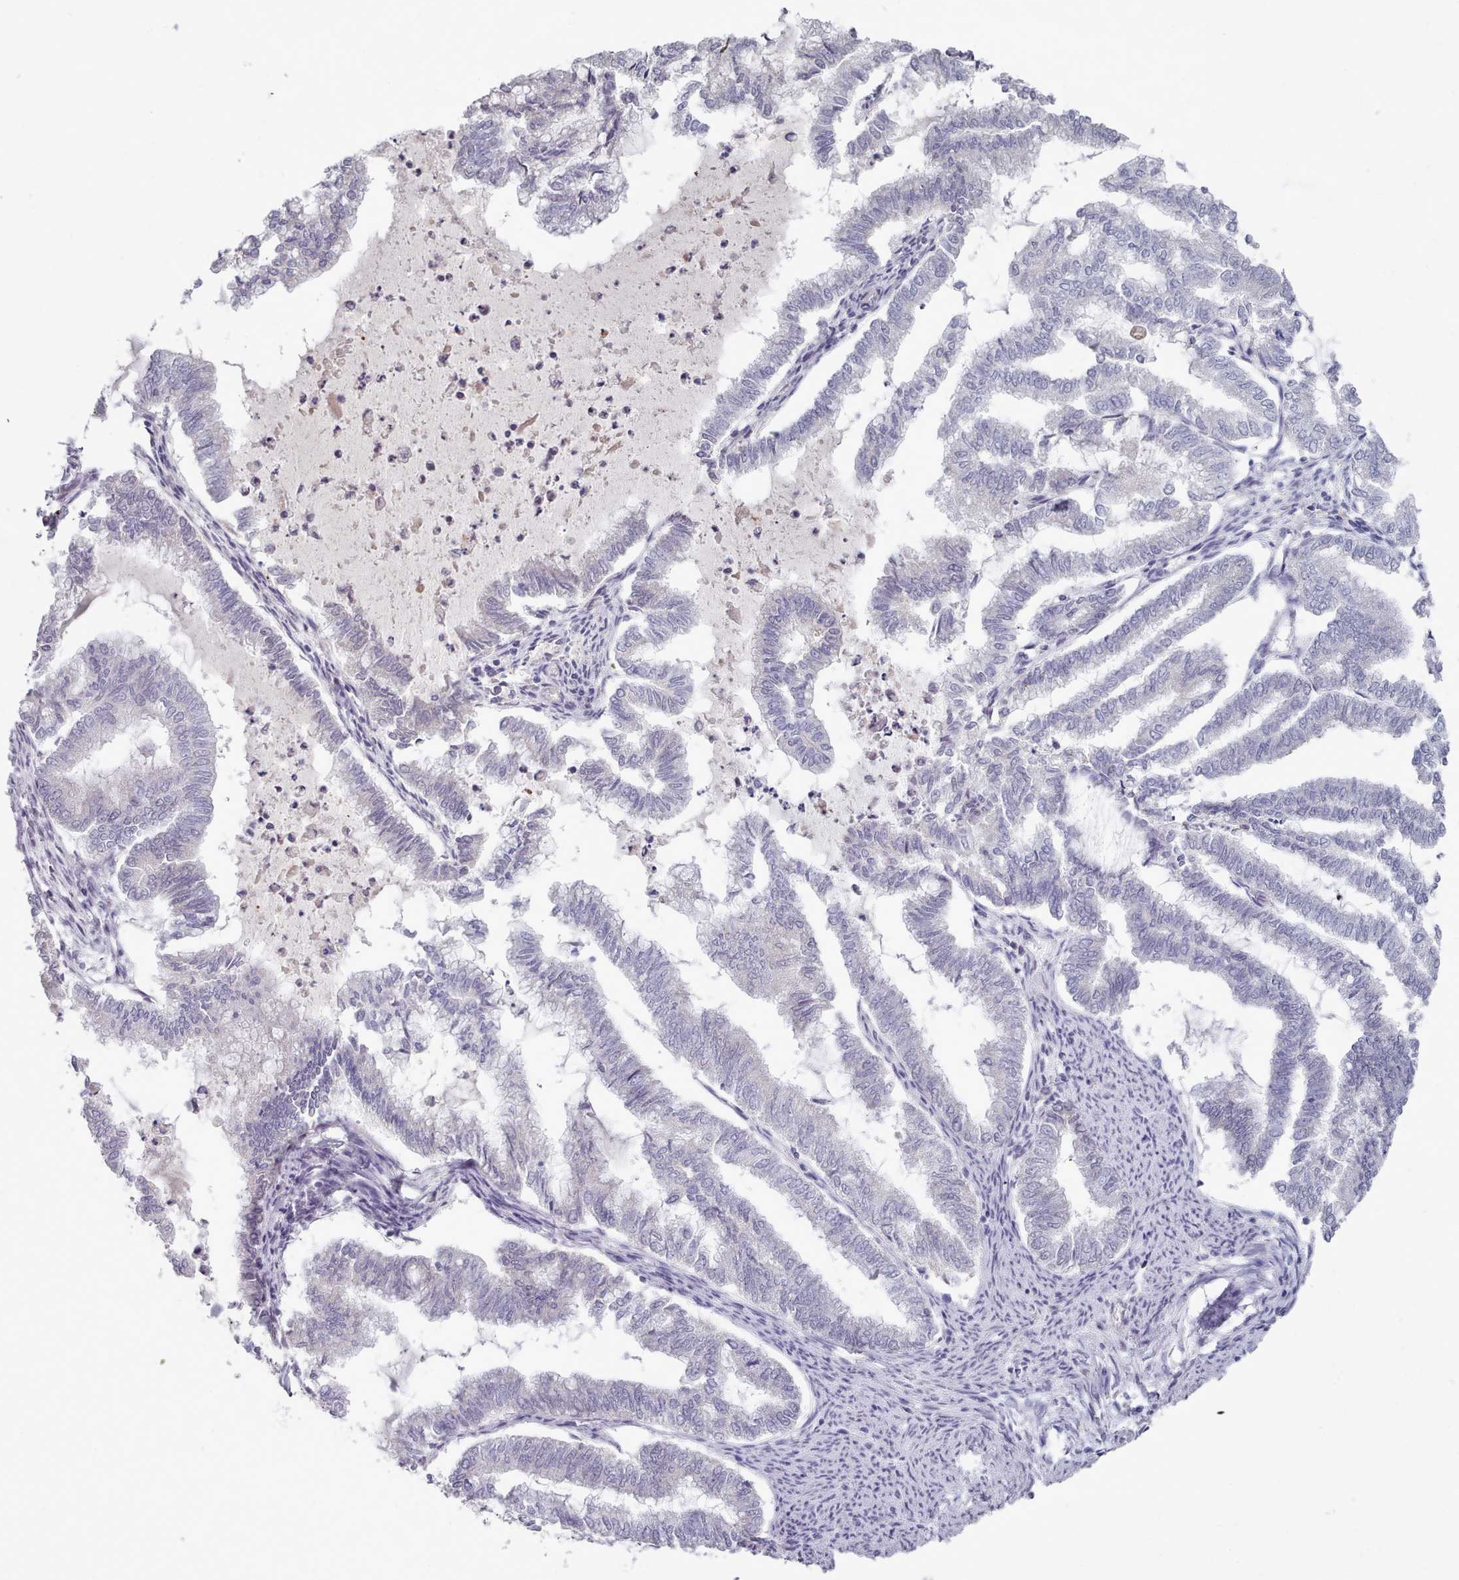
{"staining": {"intensity": "negative", "quantity": "none", "location": "none"}, "tissue": "endometrial cancer", "cell_type": "Tumor cells", "image_type": "cancer", "snomed": [{"axis": "morphology", "description": "Adenocarcinoma, NOS"}, {"axis": "topography", "description": "Endometrium"}], "caption": "Tumor cells show no significant positivity in endometrial cancer (adenocarcinoma).", "gene": "TRARG1", "patient": {"sex": "female", "age": 79}}